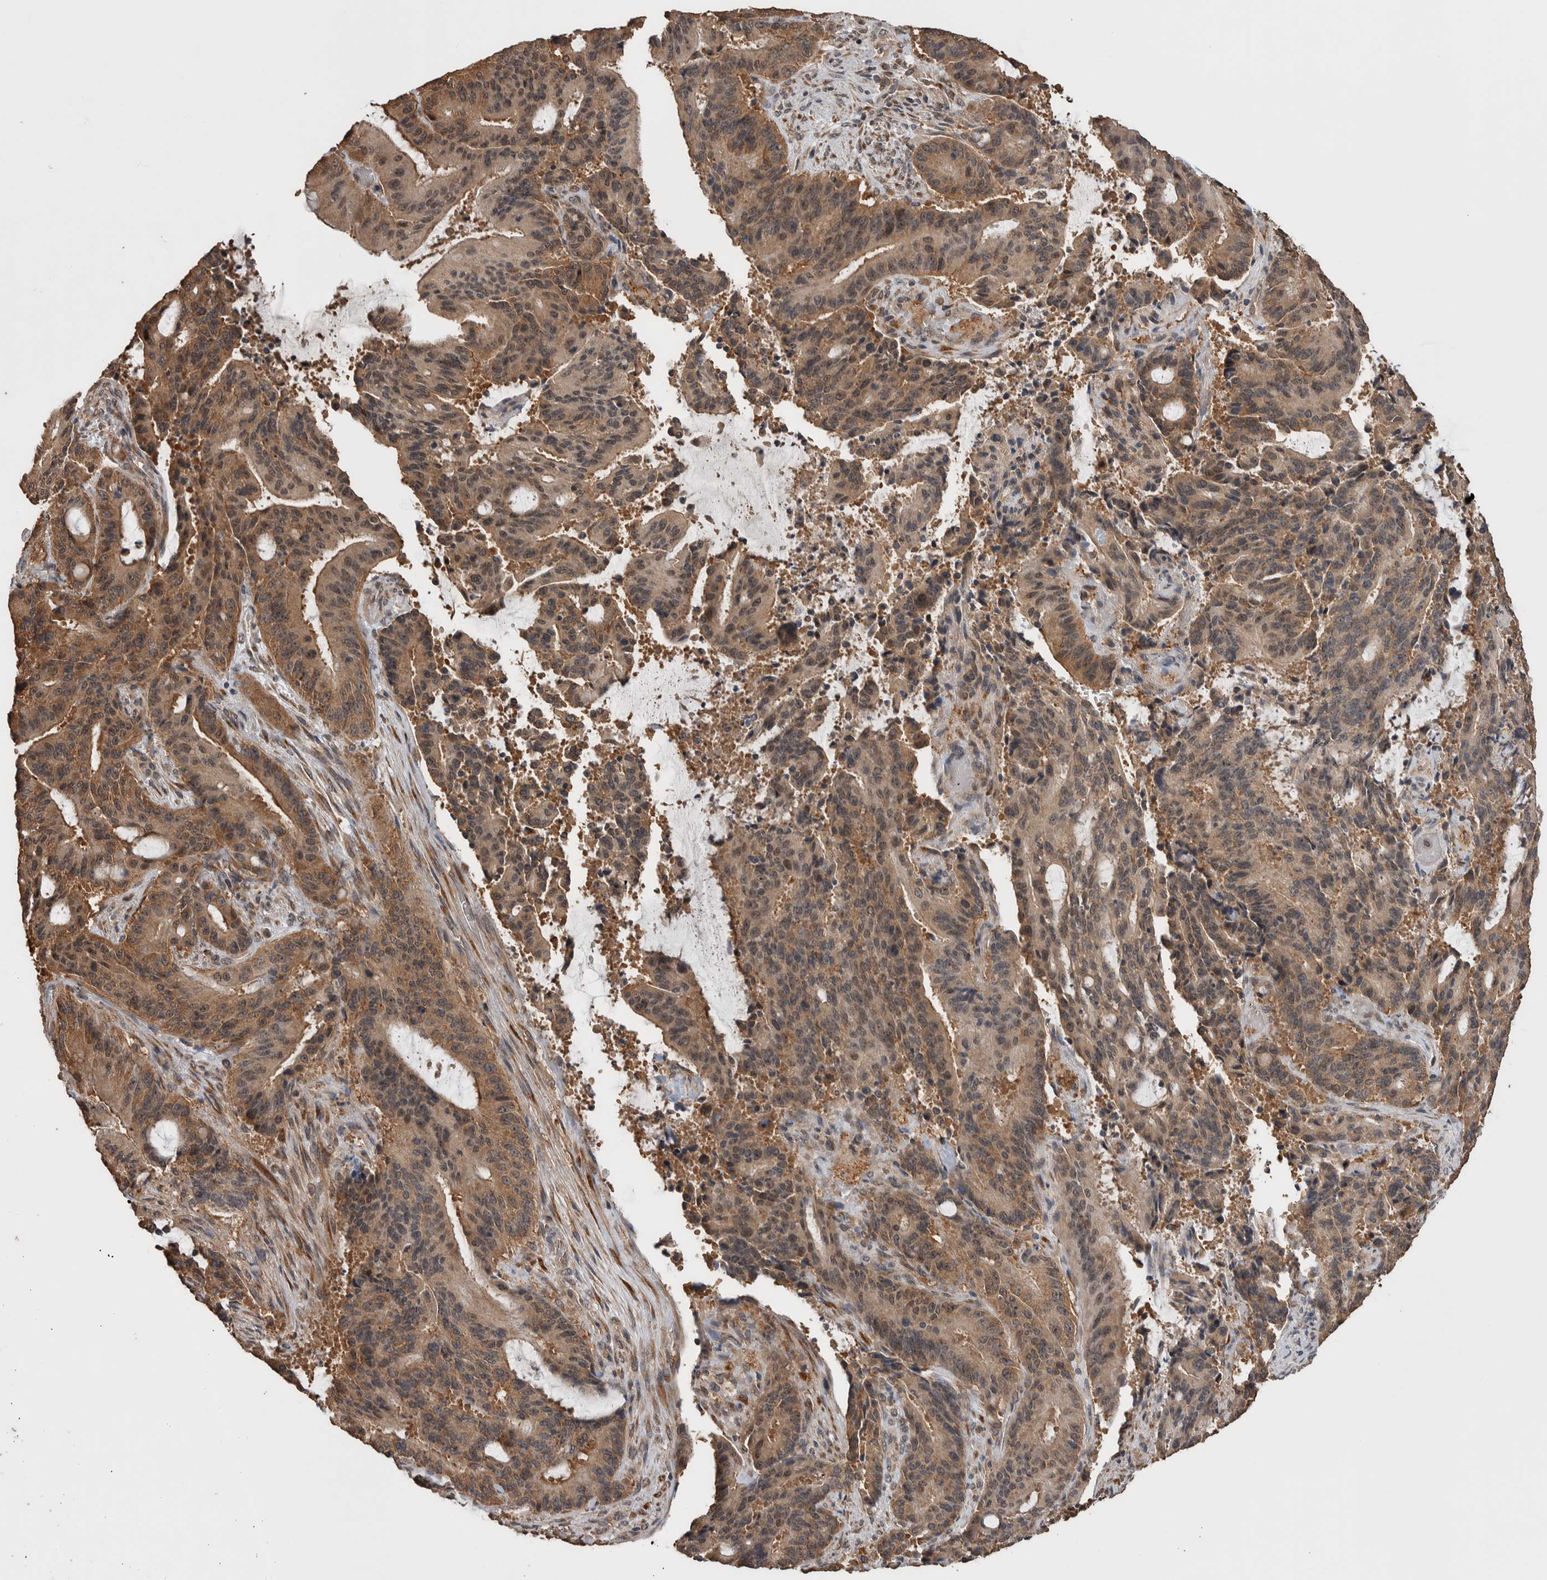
{"staining": {"intensity": "moderate", "quantity": ">75%", "location": "cytoplasmic/membranous"}, "tissue": "liver cancer", "cell_type": "Tumor cells", "image_type": "cancer", "snomed": [{"axis": "morphology", "description": "Normal tissue, NOS"}, {"axis": "morphology", "description": "Cholangiocarcinoma"}, {"axis": "topography", "description": "Liver"}, {"axis": "topography", "description": "Peripheral nerve tissue"}], "caption": "Moderate cytoplasmic/membranous positivity is appreciated in about >75% of tumor cells in cholangiocarcinoma (liver).", "gene": "DVL2", "patient": {"sex": "female", "age": 73}}